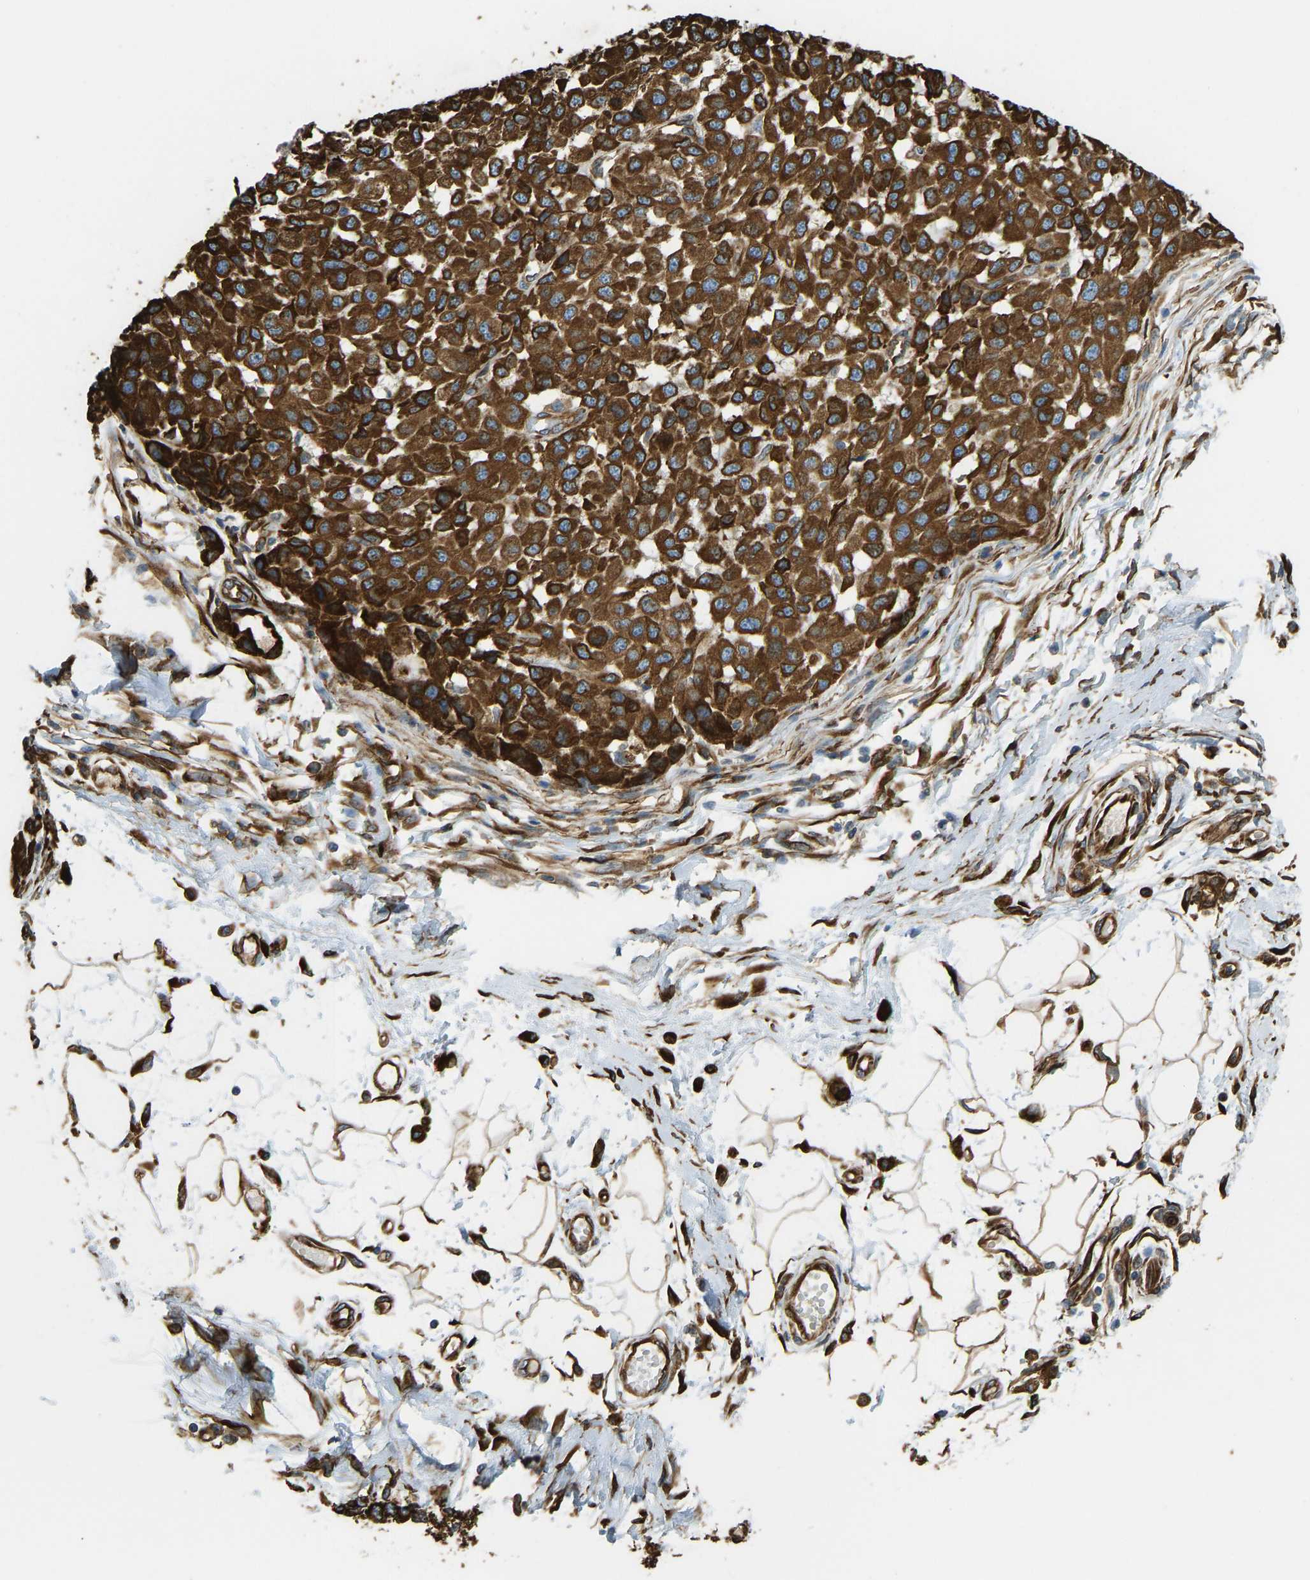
{"staining": {"intensity": "strong", "quantity": ">75%", "location": "cytoplasmic/membranous"}, "tissue": "melanoma", "cell_type": "Tumor cells", "image_type": "cancer", "snomed": [{"axis": "morphology", "description": "Malignant melanoma, NOS"}, {"axis": "topography", "description": "Skin"}], "caption": "The photomicrograph exhibits staining of melanoma, revealing strong cytoplasmic/membranous protein expression (brown color) within tumor cells.", "gene": "BEX3", "patient": {"sex": "male", "age": 62}}